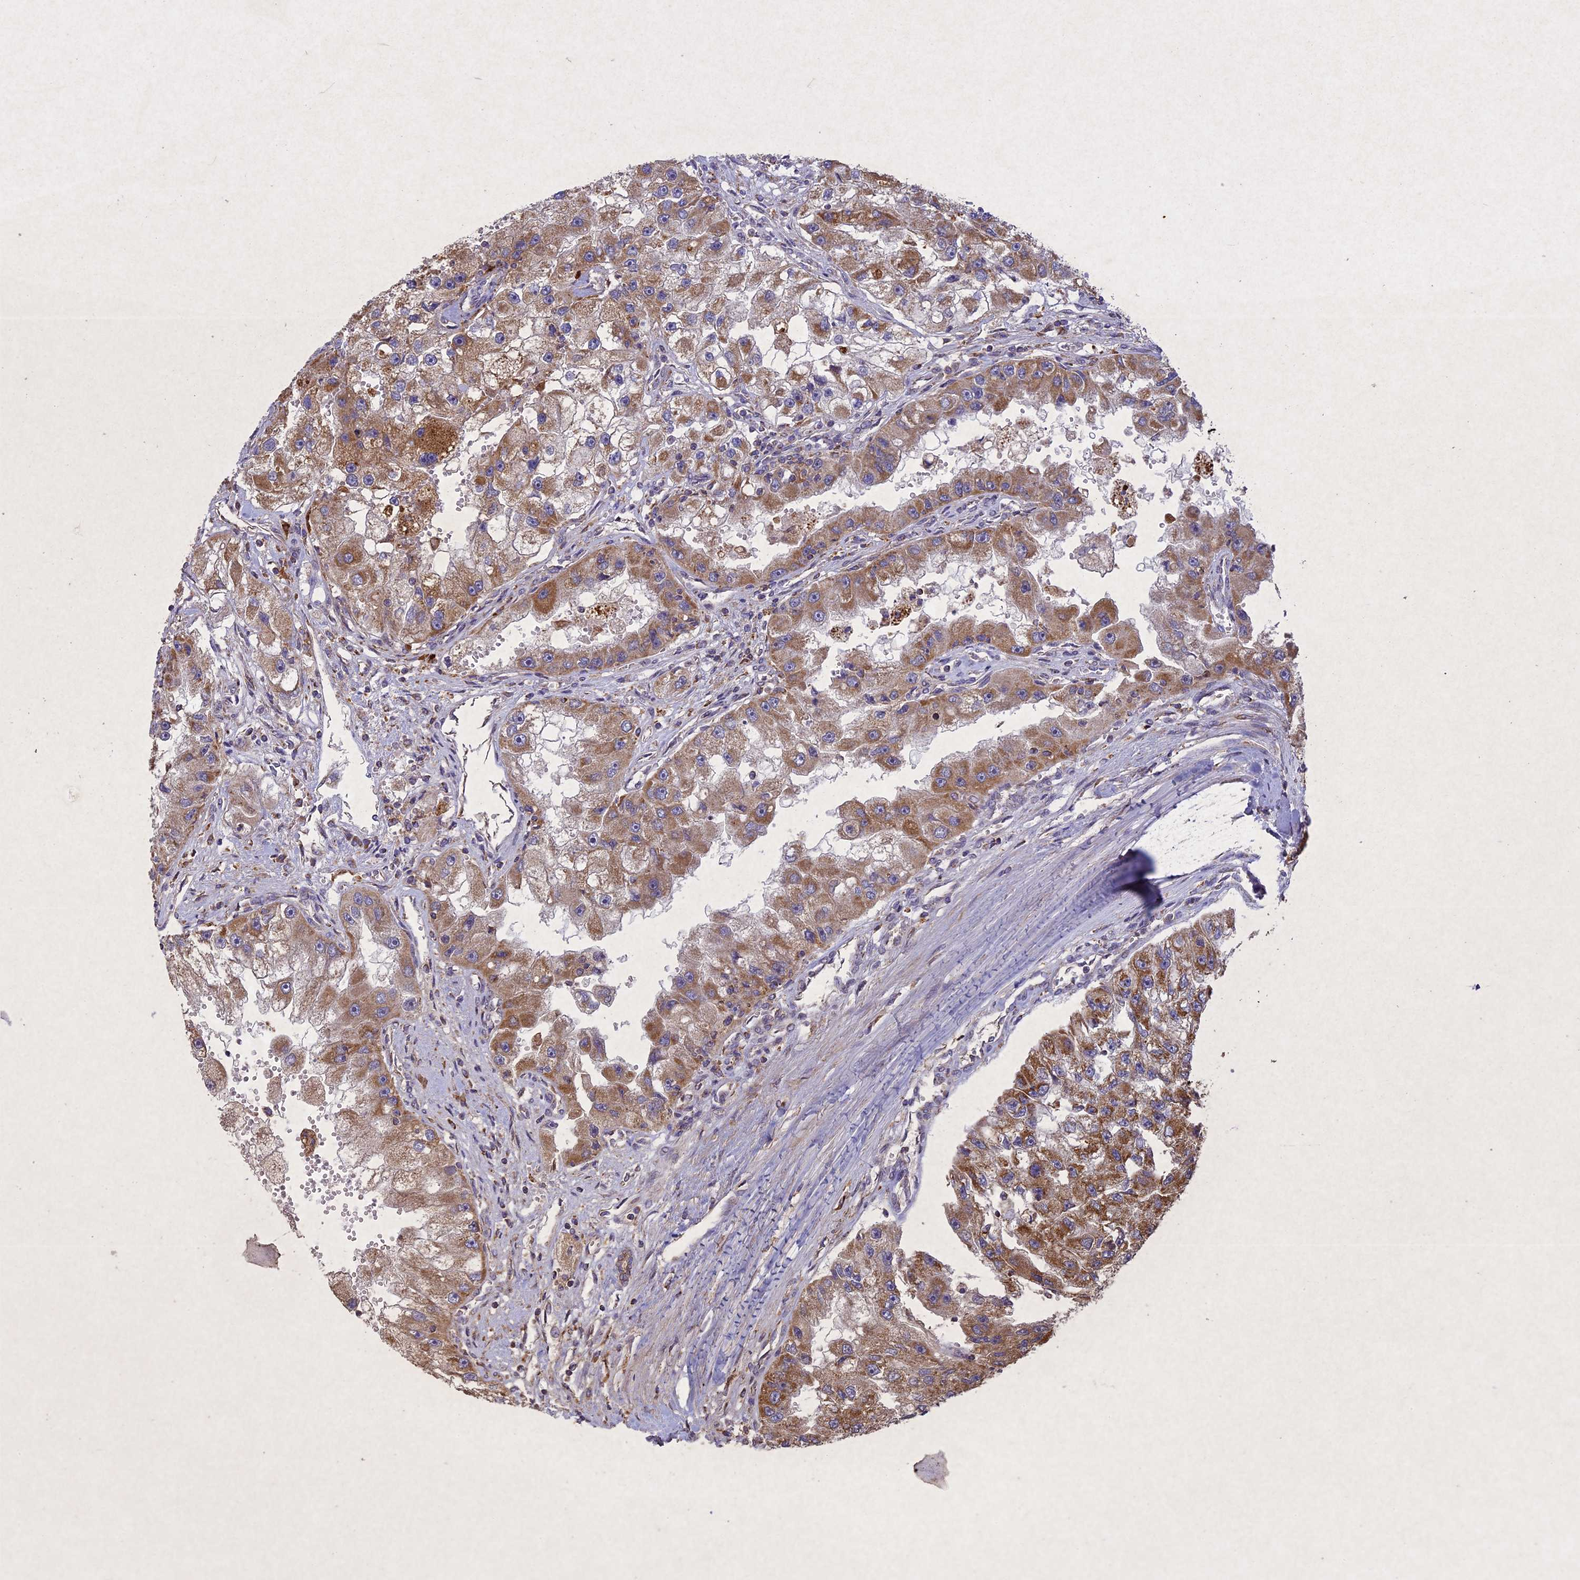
{"staining": {"intensity": "moderate", "quantity": ">75%", "location": "cytoplasmic/membranous"}, "tissue": "renal cancer", "cell_type": "Tumor cells", "image_type": "cancer", "snomed": [{"axis": "morphology", "description": "Adenocarcinoma, NOS"}, {"axis": "topography", "description": "Kidney"}], "caption": "Tumor cells demonstrate medium levels of moderate cytoplasmic/membranous staining in approximately >75% of cells in human renal cancer.", "gene": "CIAO2B", "patient": {"sex": "male", "age": 63}}